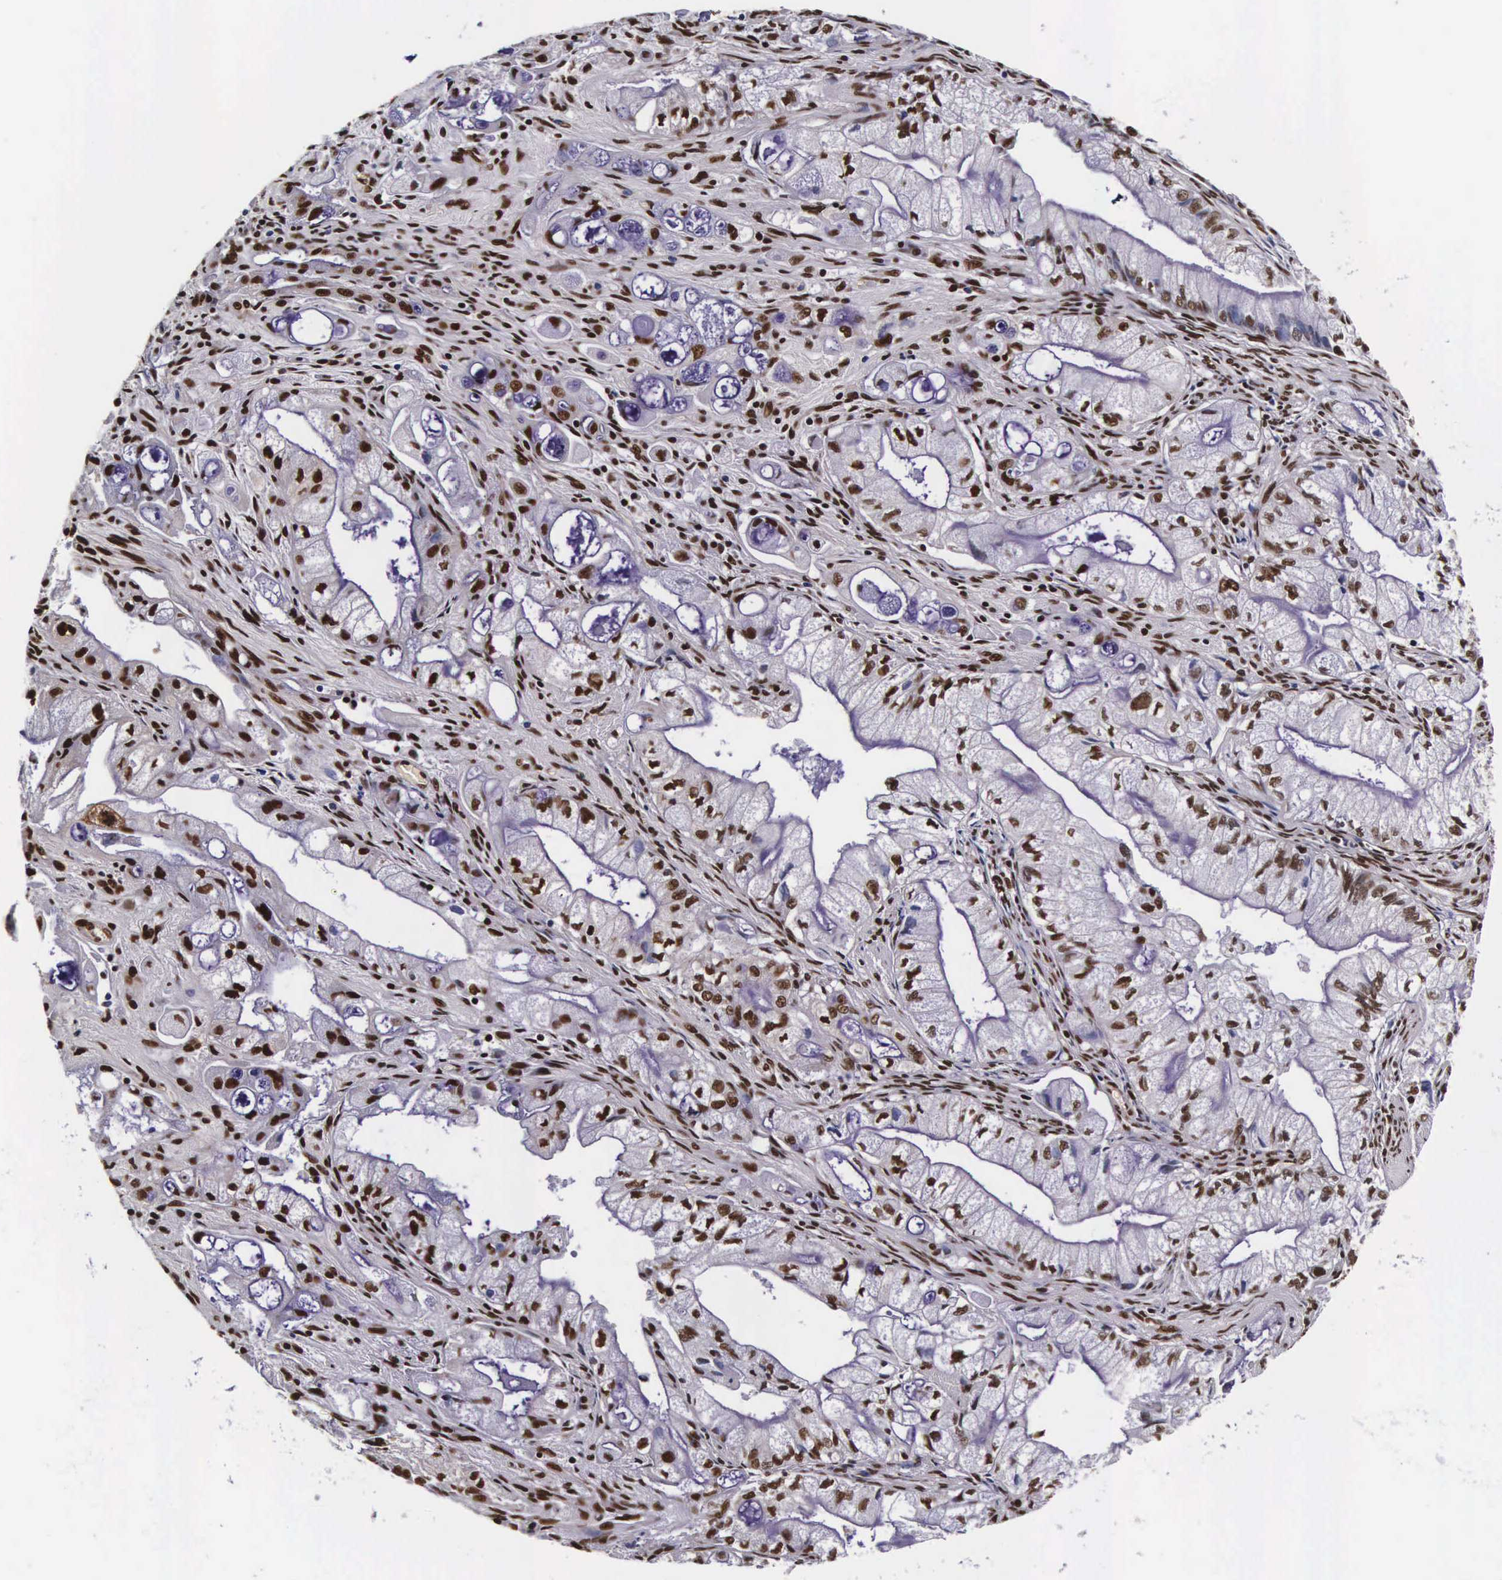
{"staining": {"intensity": "moderate", "quantity": "25%-75%", "location": "nuclear"}, "tissue": "pancreatic cancer", "cell_type": "Tumor cells", "image_type": "cancer", "snomed": [{"axis": "morphology", "description": "Adenocarcinoma, NOS"}, {"axis": "topography", "description": "Pancreas"}], "caption": "High-magnification brightfield microscopy of pancreatic cancer (adenocarcinoma) stained with DAB (3,3'-diaminobenzidine) (brown) and counterstained with hematoxylin (blue). tumor cells exhibit moderate nuclear positivity is present in about25%-75% of cells.", "gene": "PABPN1", "patient": {"sex": "male", "age": 79}}